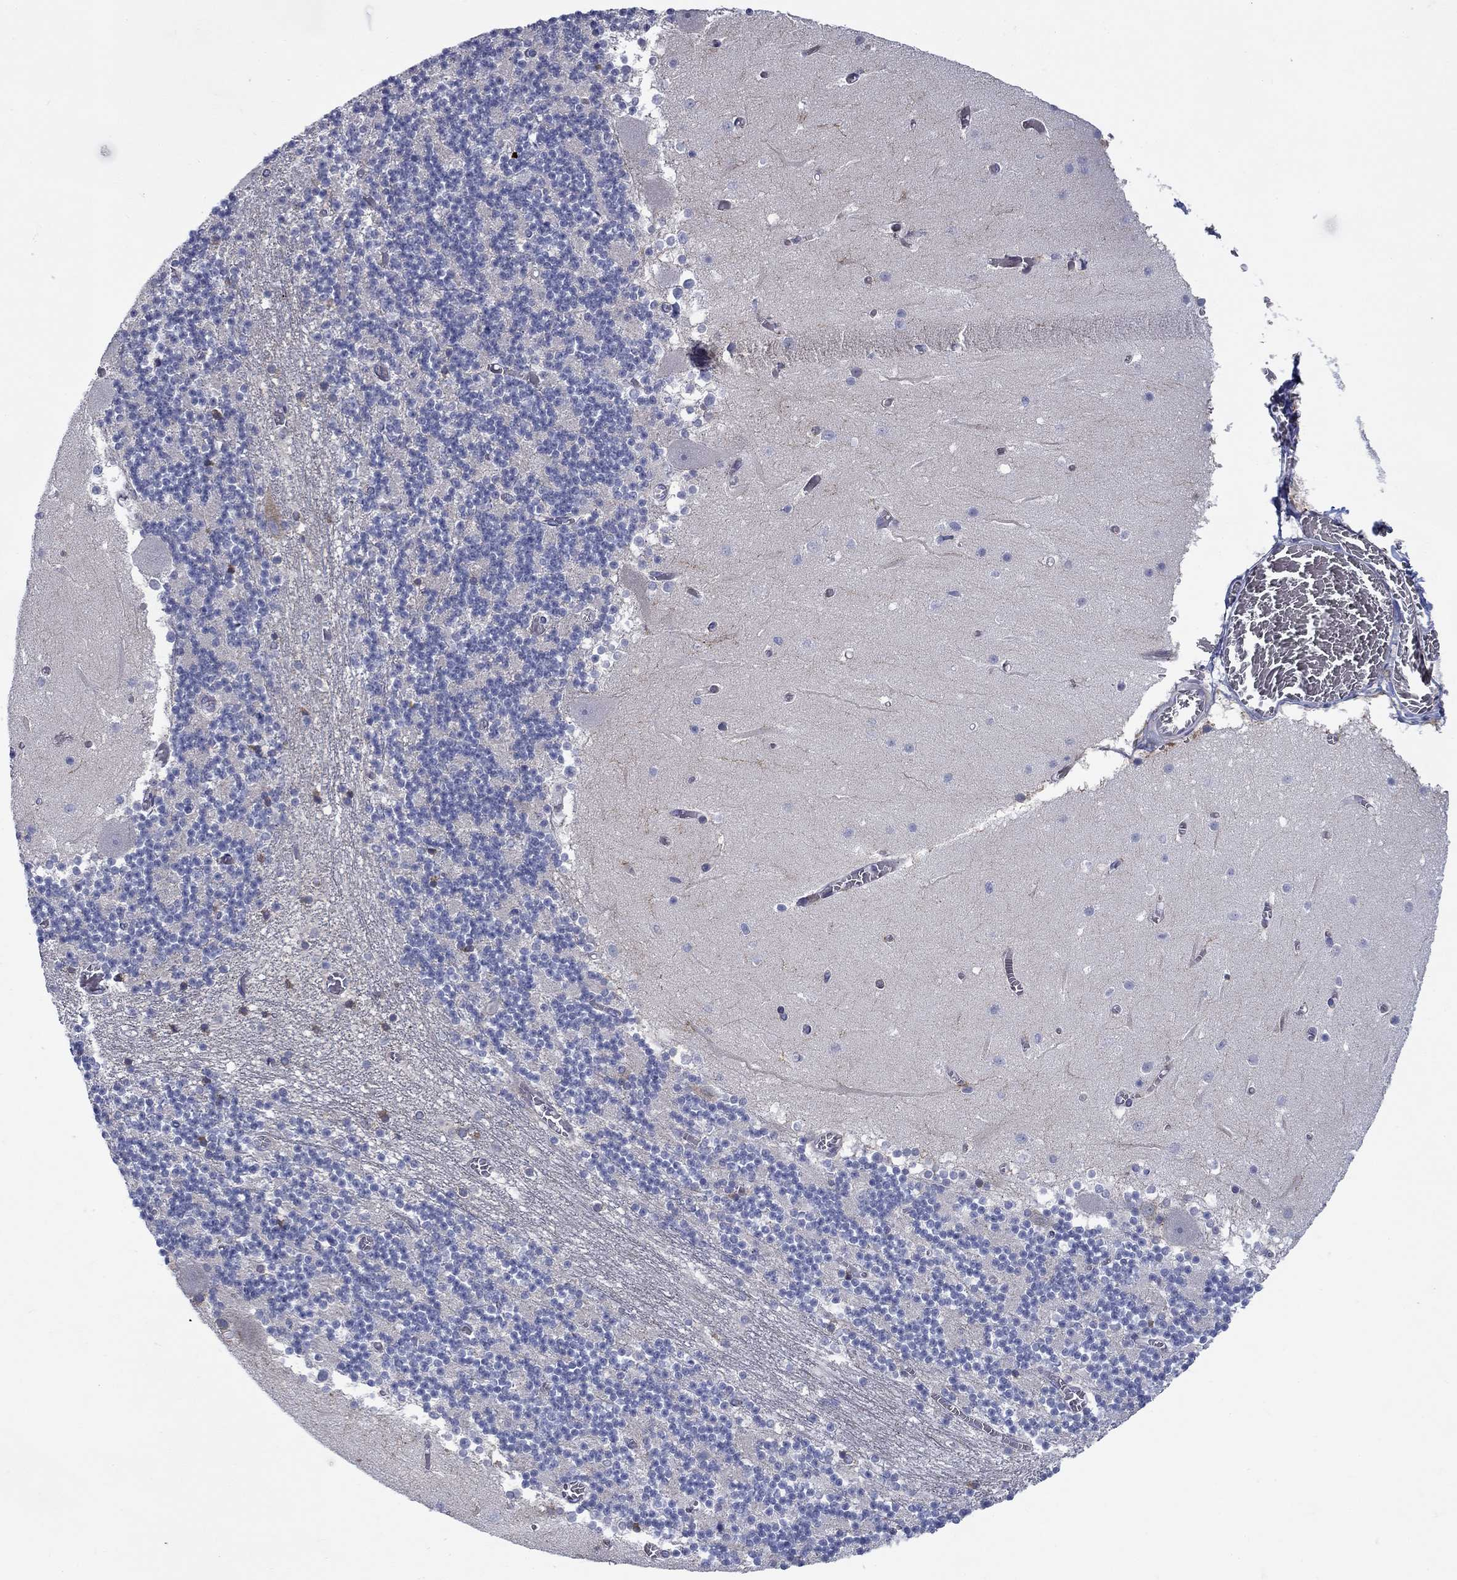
{"staining": {"intensity": "moderate", "quantity": "<25%", "location": "cytoplasmic/membranous"}, "tissue": "cerebellum", "cell_type": "Cells in granular layer", "image_type": "normal", "snomed": [{"axis": "morphology", "description": "Normal tissue, NOS"}, {"axis": "topography", "description": "Cerebellum"}], "caption": "Protein analysis of unremarkable cerebellum exhibits moderate cytoplasmic/membranous expression in about <25% of cells in granular layer. (Brightfield microscopy of DAB IHC at high magnification).", "gene": "FXR1", "patient": {"sex": "female", "age": 28}}